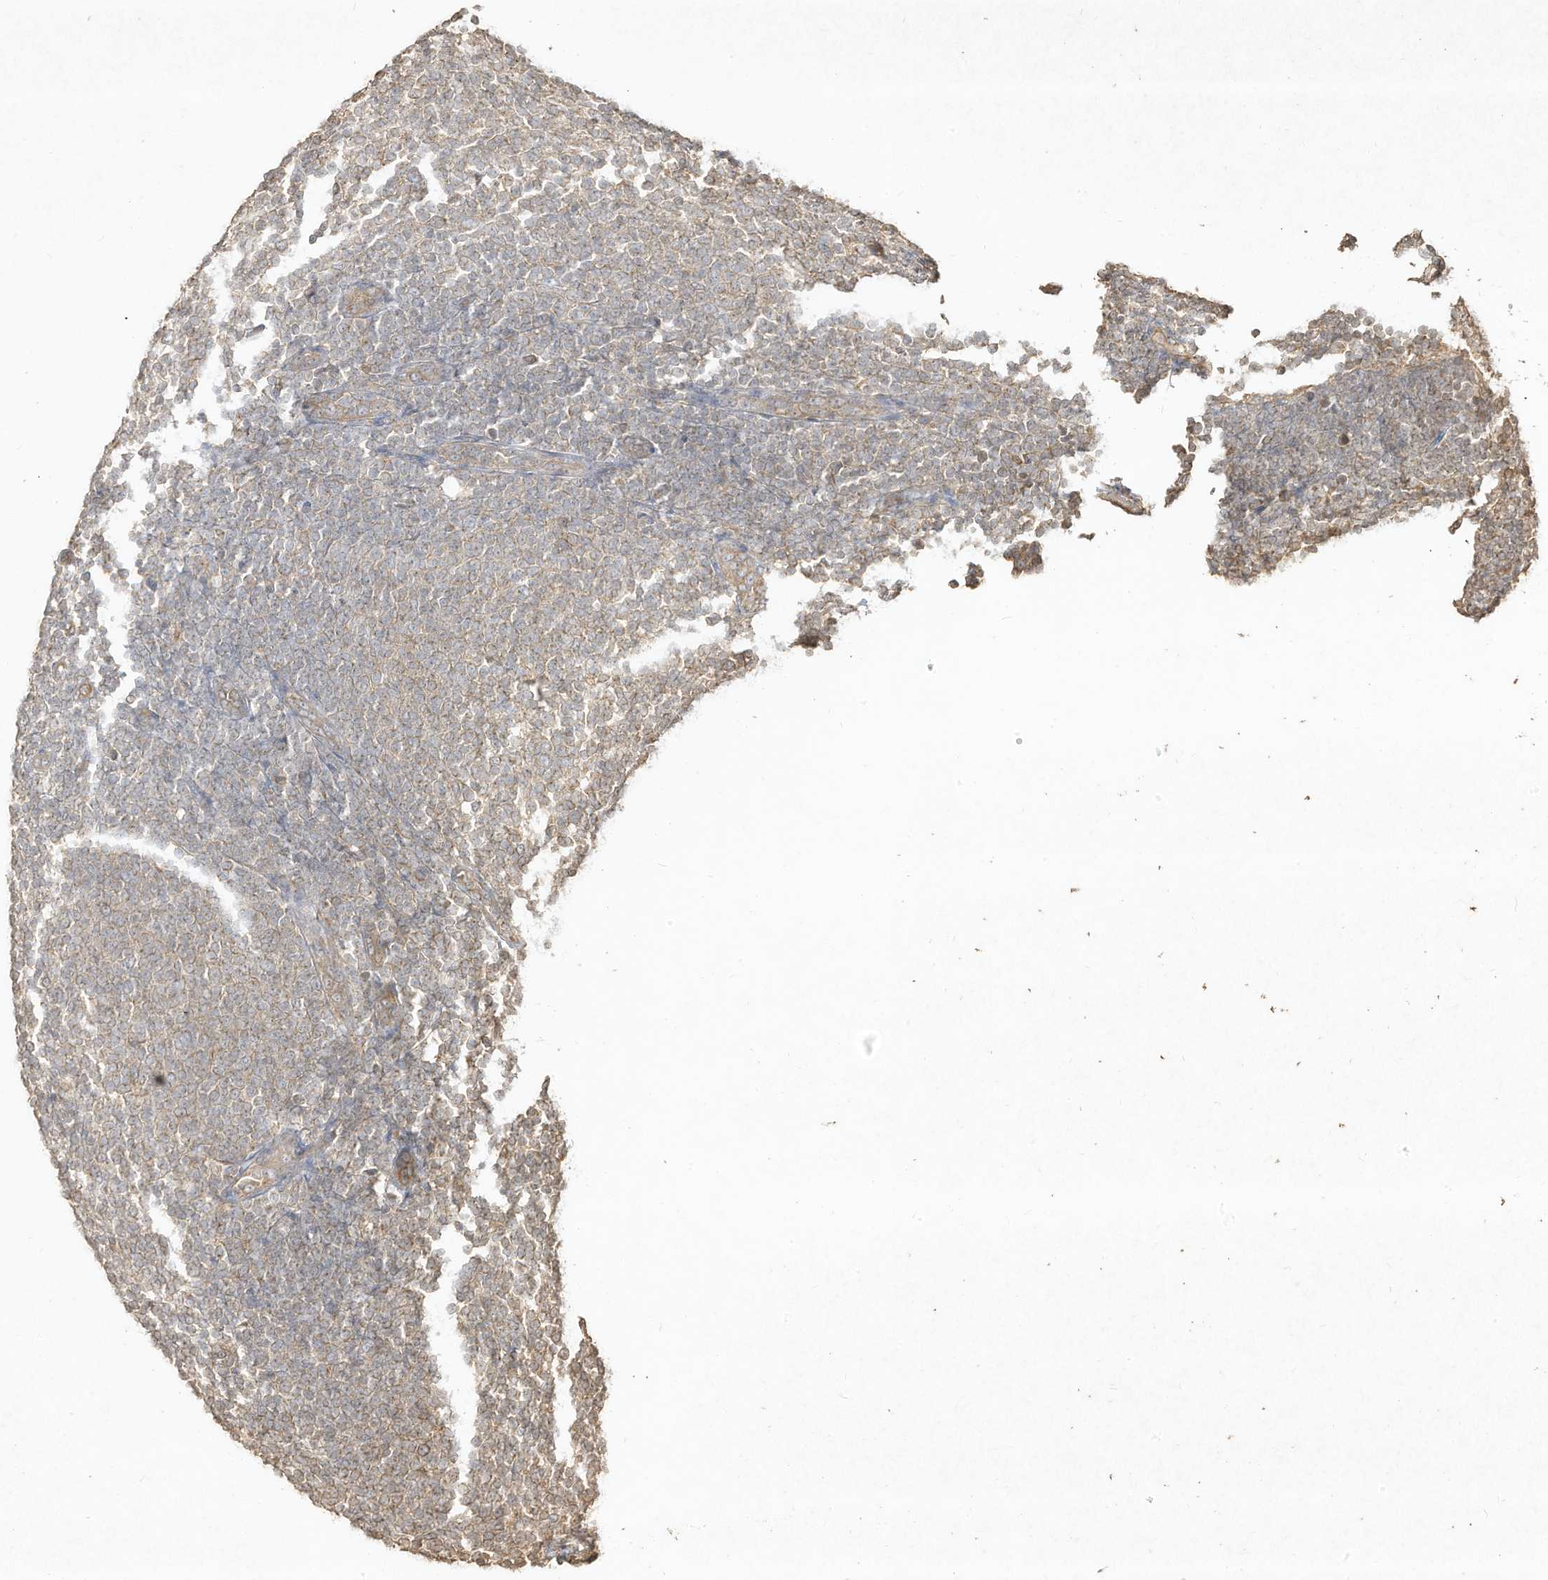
{"staining": {"intensity": "weak", "quantity": "<25%", "location": "cytoplasmic/membranous"}, "tissue": "lymphoma", "cell_type": "Tumor cells", "image_type": "cancer", "snomed": [{"axis": "morphology", "description": "Malignant lymphoma, non-Hodgkin's type, Low grade"}, {"axis": "topography", "description": "Lymph node"}], "caption": "The micrograph displays no staining of tumor cells in low-grade malignant lymphoma, non-Hodgkin's type. Brightfield microscopy of immunohistochemistry stained with DAB (brown) and hematoxylin (blue), captured at high magnification.", "gene": "DYNC1I2", "patient": {"sex": "male", "age": 66}}